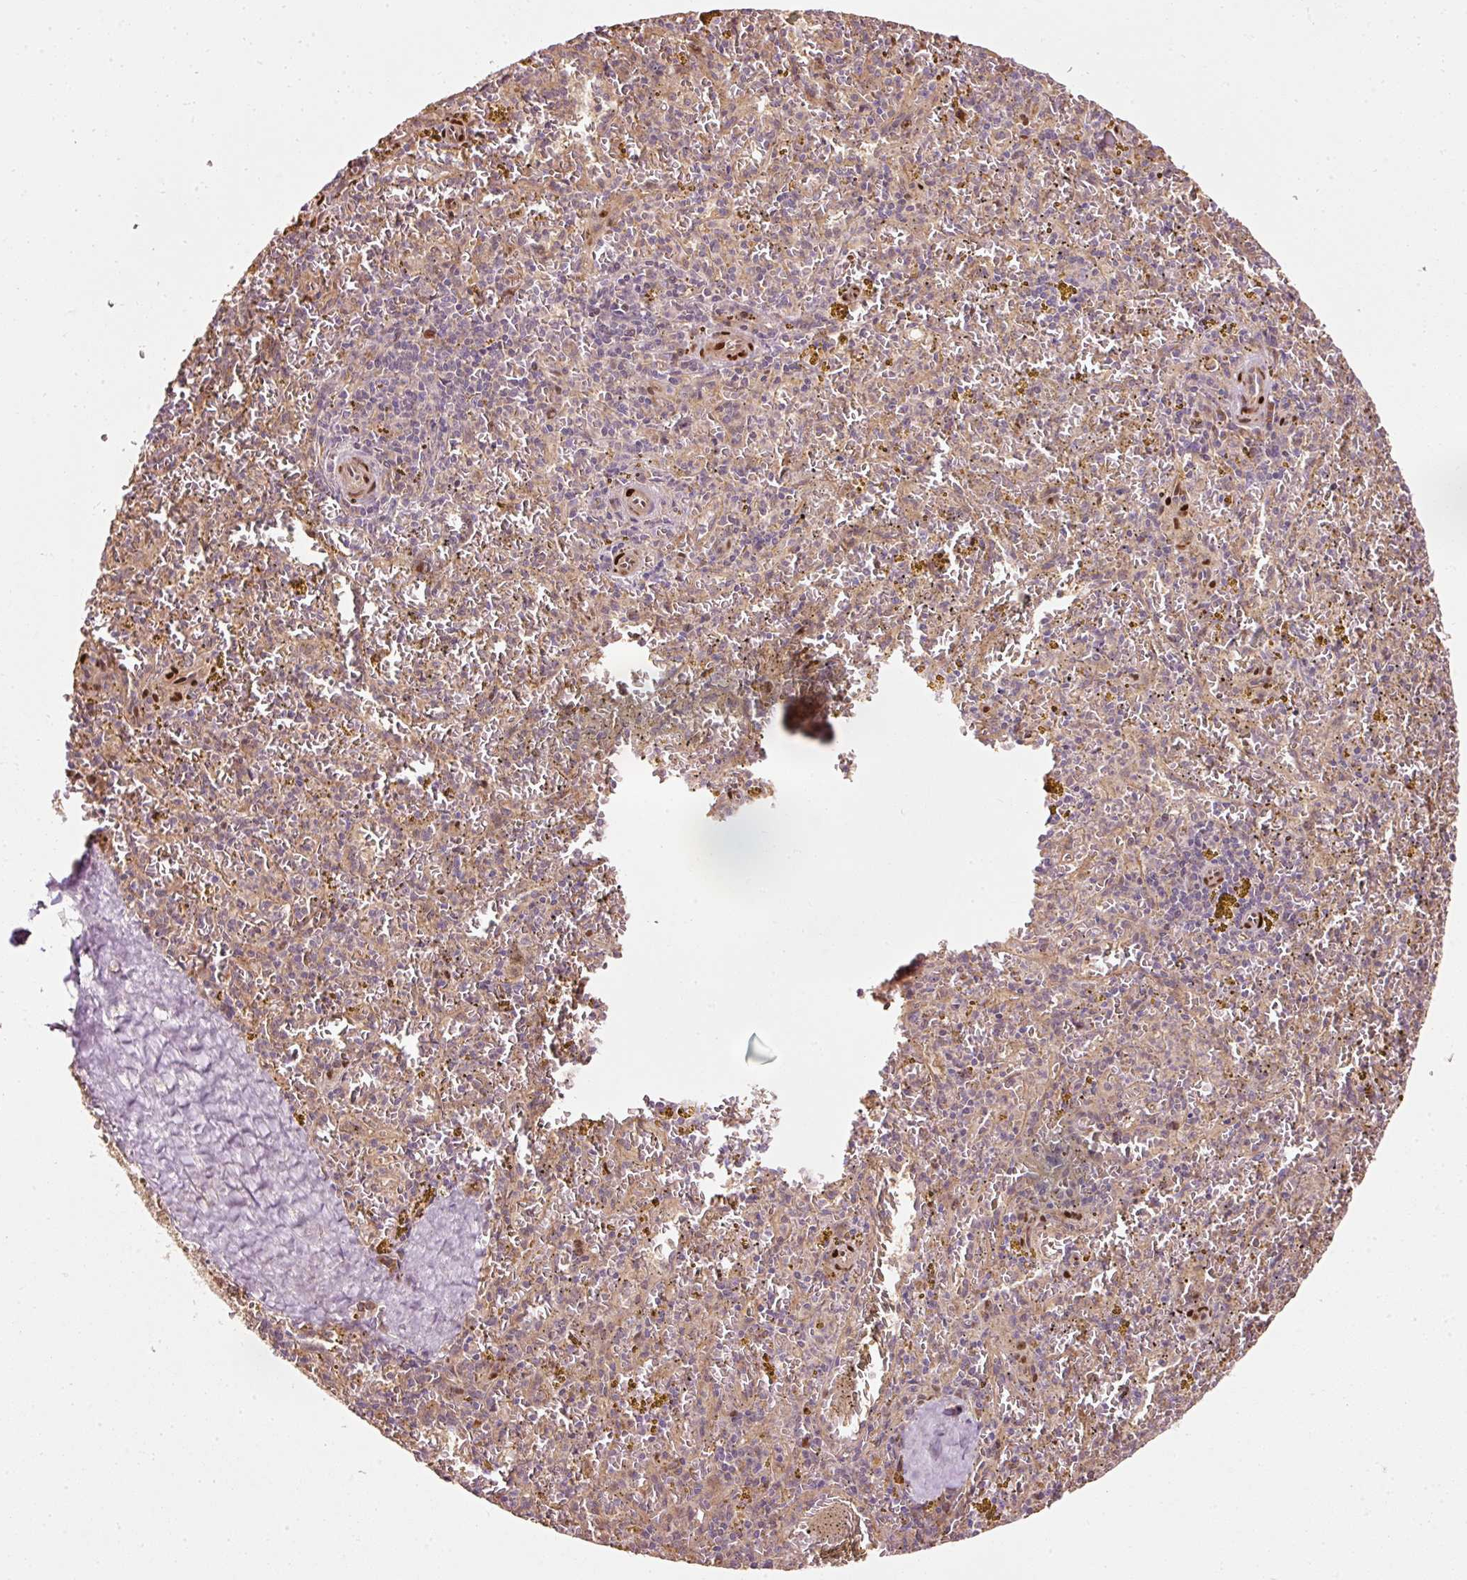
{"staining": {"intensity": "negative", "quantity": "none", "location": "none"}, "tissue": "spleen", "cell_type": "Cells in red pulp", "image_type": "normal", "snomed": [{"axis": "morphology", "description": "Normal tissue, NOS"}, {"axis": "topography", "description": "Spleen"}], "caption": "DAB immunohistochemical staining of benign human spleen displays no significant positivity in cells in red pulp.", "gene": "NAPA", "patient": {"sex": "male", "age": 57}}